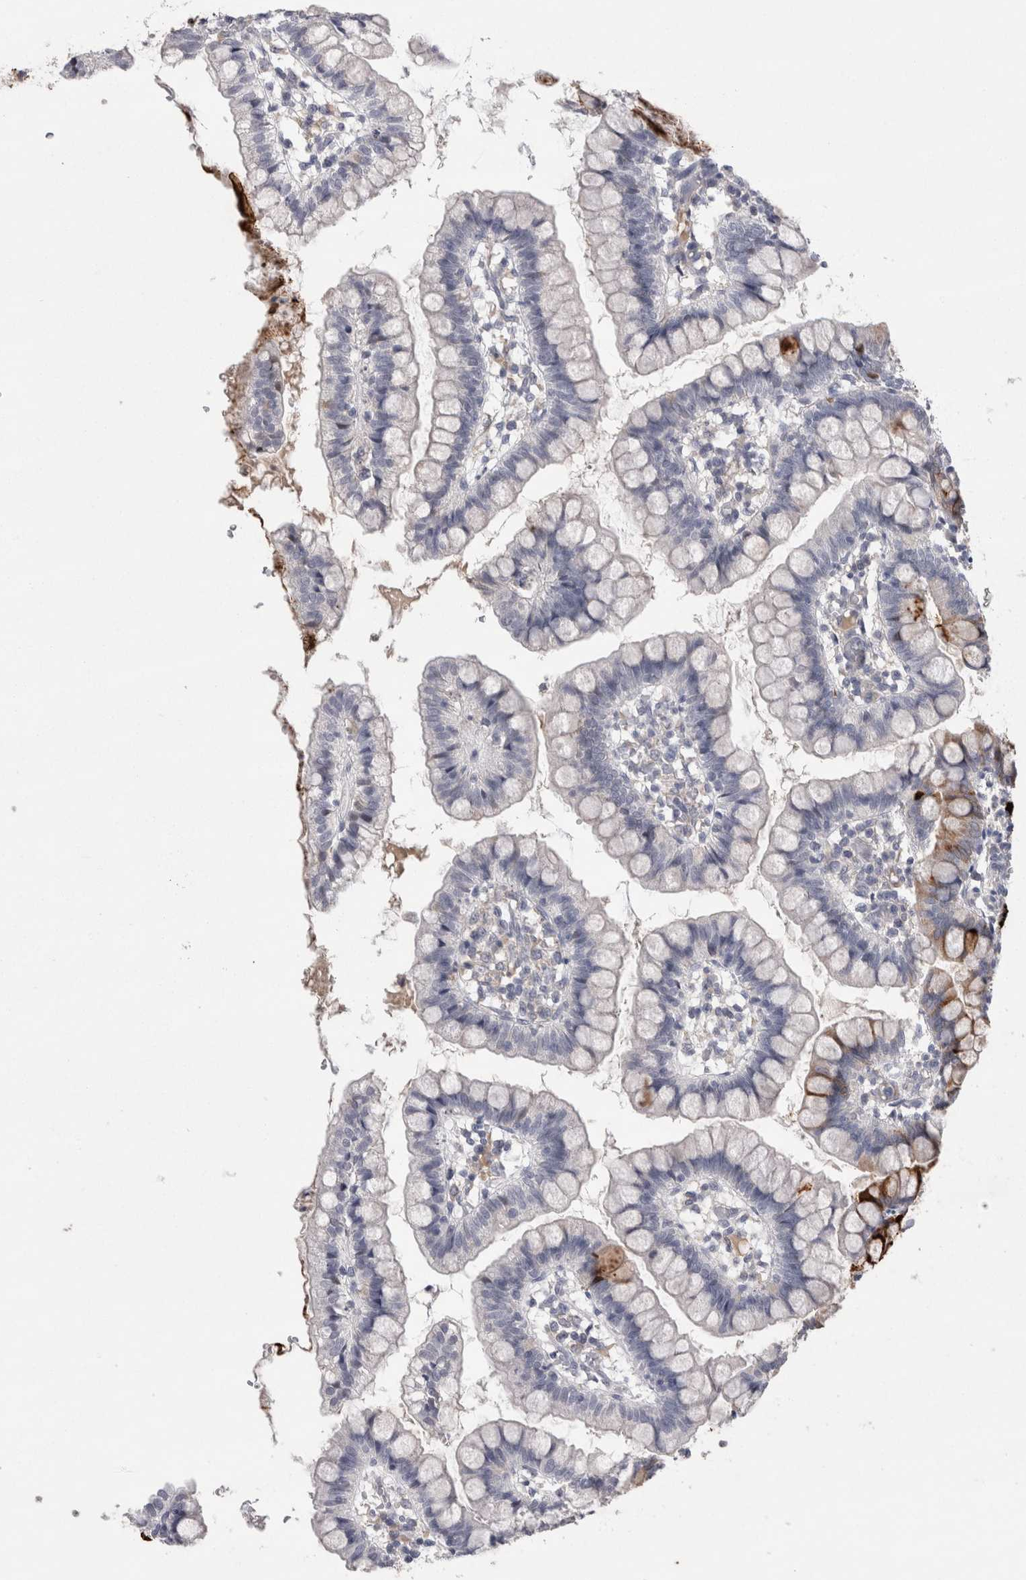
{"staining": {"intensity": "strong", "quantity": "25%-75%", "location": "cytoplasmic/membranous"}, "tissue": "small intestine", "cell_type": "Glandular cells", "image_type": "normal", "snomed": [{"axis": "morphology", "description": "Normal tissue, NOS"}, {"axis": "morphology", "description": "Developmental malformation"}, {"axis": "topography", "description": "Small intestine"}], "caption": "DAB immunohistochemical staining of unremarkable small intestine exhibits strong cytoplasmic/membranous protein staining in approximately 25%-75% of glandular cells.", "gene": "REG1A", "patient": {"sex": "male"}}